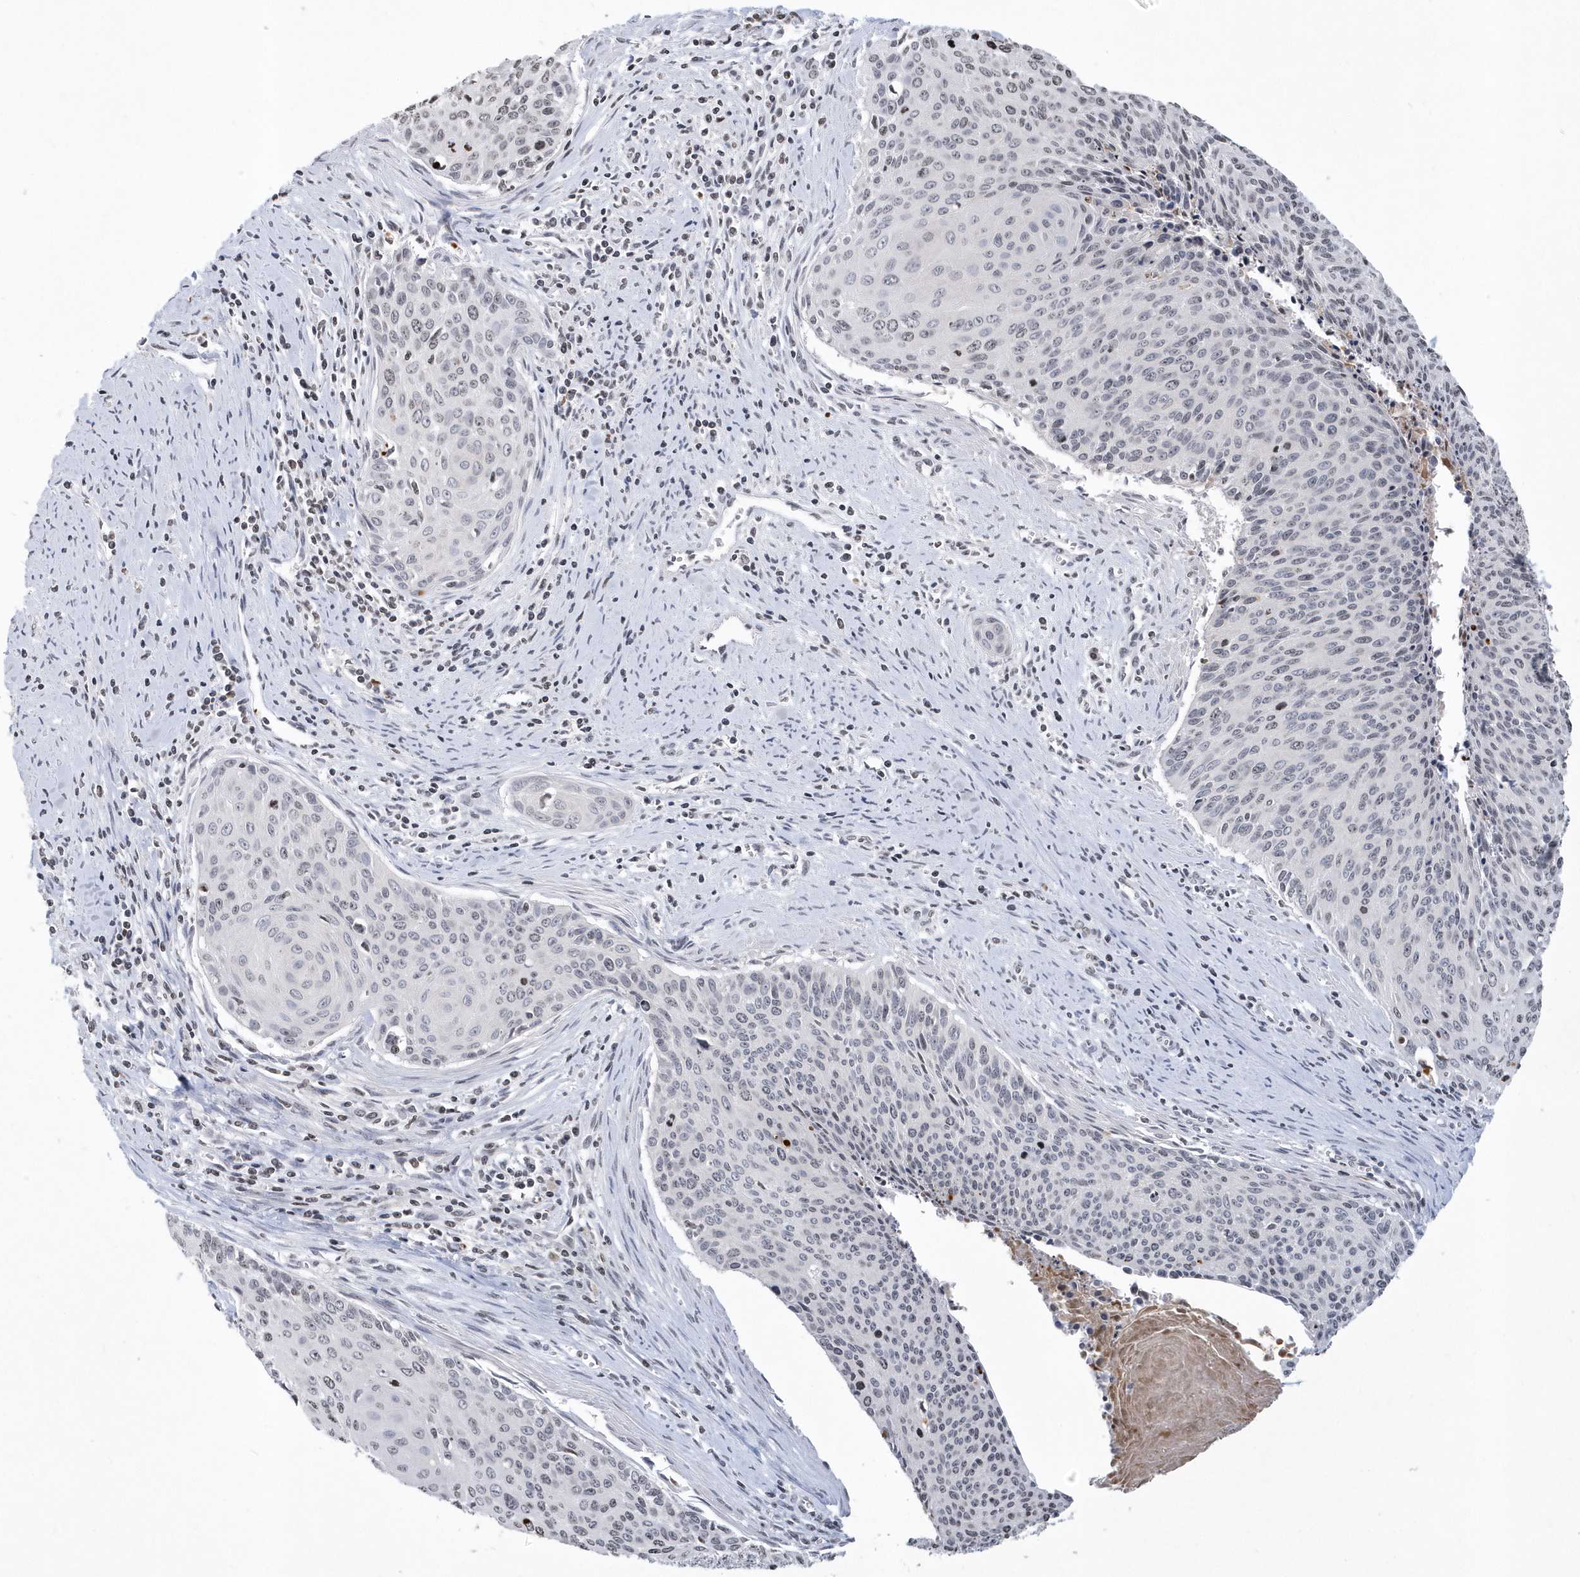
{"staining": {"intensity": "negative", "quantity": "none", "location": "none"}, "tissue": "cervical cancer", "cell_type": "Tumor cells", "image_type": "cancer", "snomed": [{"axis": "morphology", "description": "Squamous cell carcinoma, NOS"}, {"axis": "topography", "description": "Cervix"}], "caption": "Cervical cancer (squamous cell carcinoma) was stained to show a protein in brown. There is no significant positivity in tumor cells. (DAB (3,3'-diaminobenzidine) immunohistochemistry (IHC) visualized using brightfield microscopy, high magnification).", "gene": "VWA5B2", "patient": {"sex": "female", "age": 55}}